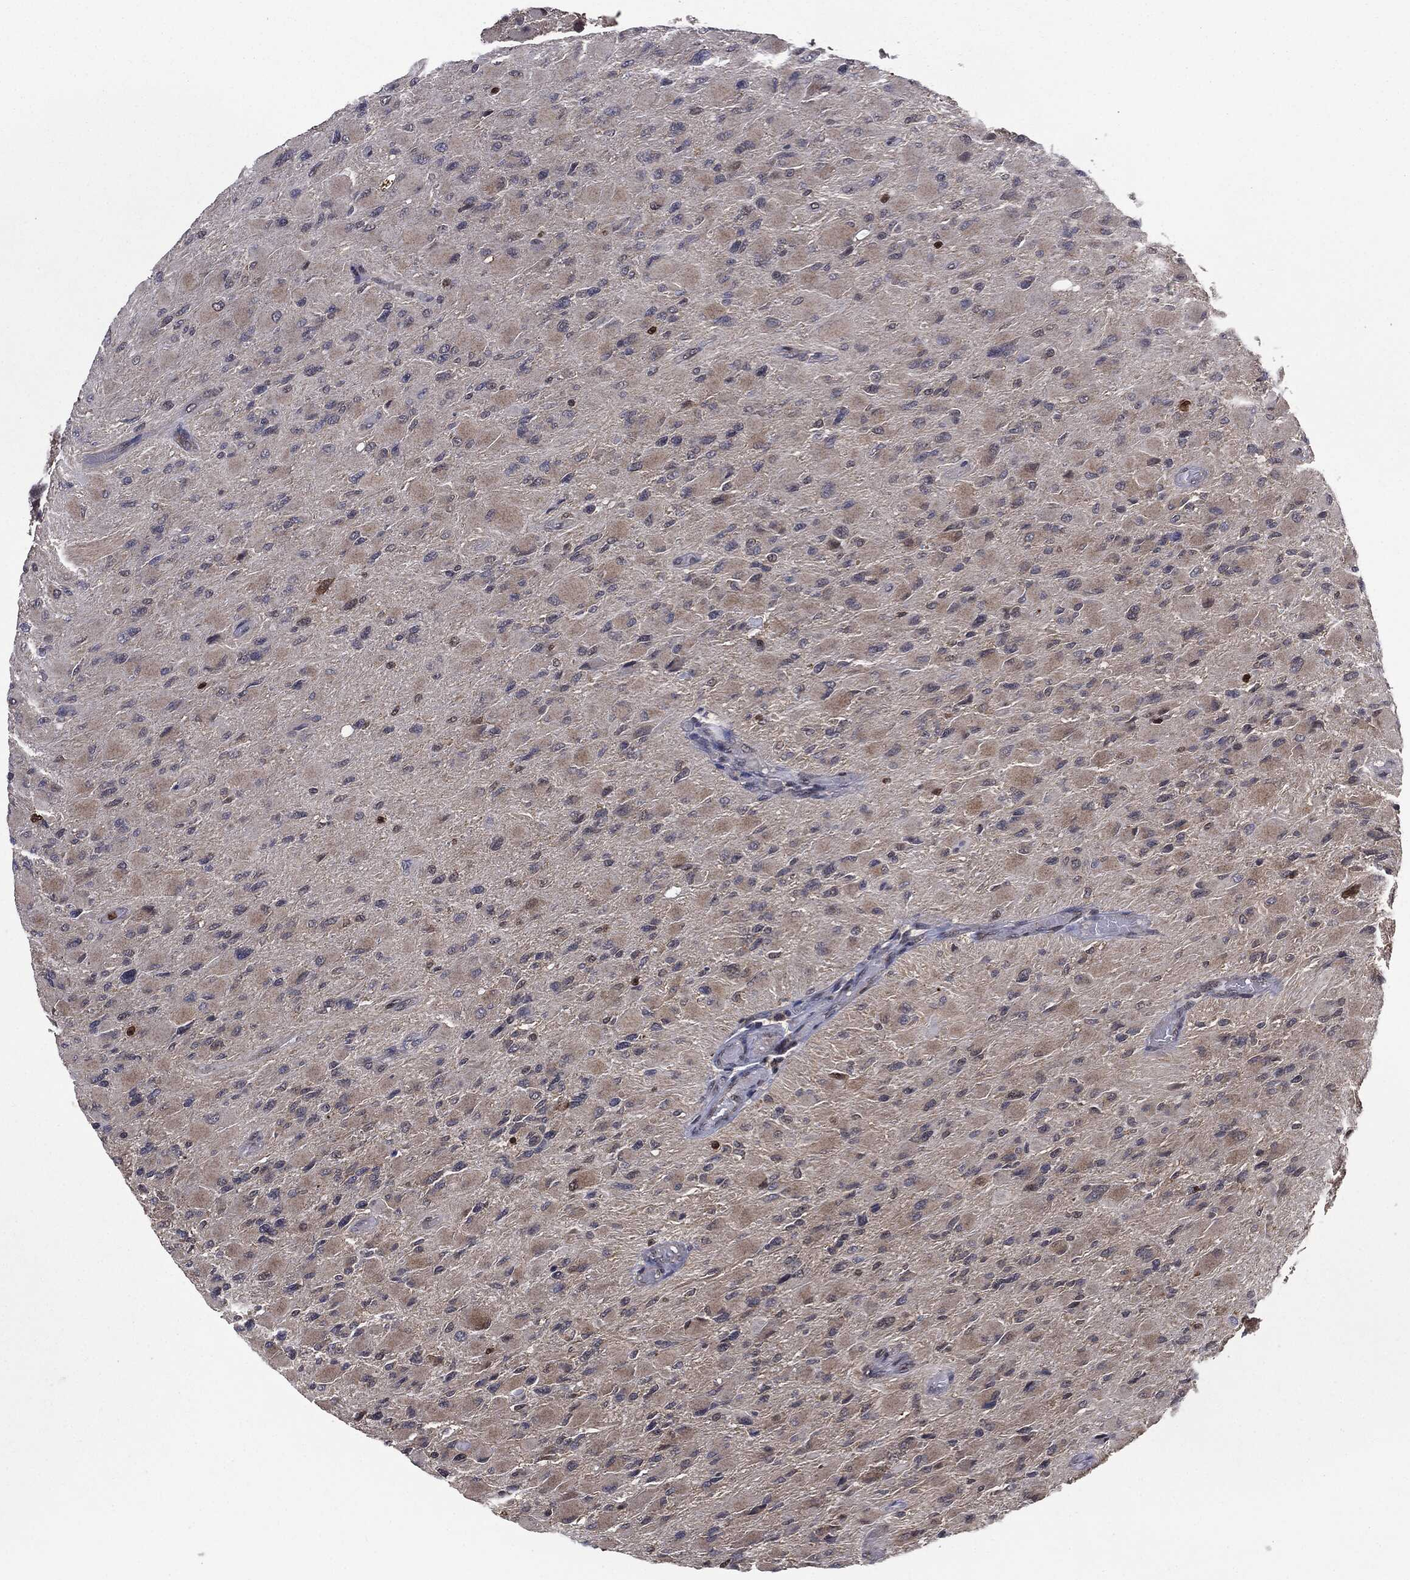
{"staining": {"intensity": "negative", "quantity": "none", "location": "none"}, "tissue": "glioma", "cell_type": "Tumor cells", "image_type": "cancer", "snomed": [{"axis": "morphology", "description": "Glioma, malignant, High grade"}, {"axis": "topography", "description": "Cerebral cortex"}], "caption": "Protein analysis of glioma exhibits no significant staining in tumor cells.", "gene": "GPI", "patient": {"sex": "female", "age": 36}}